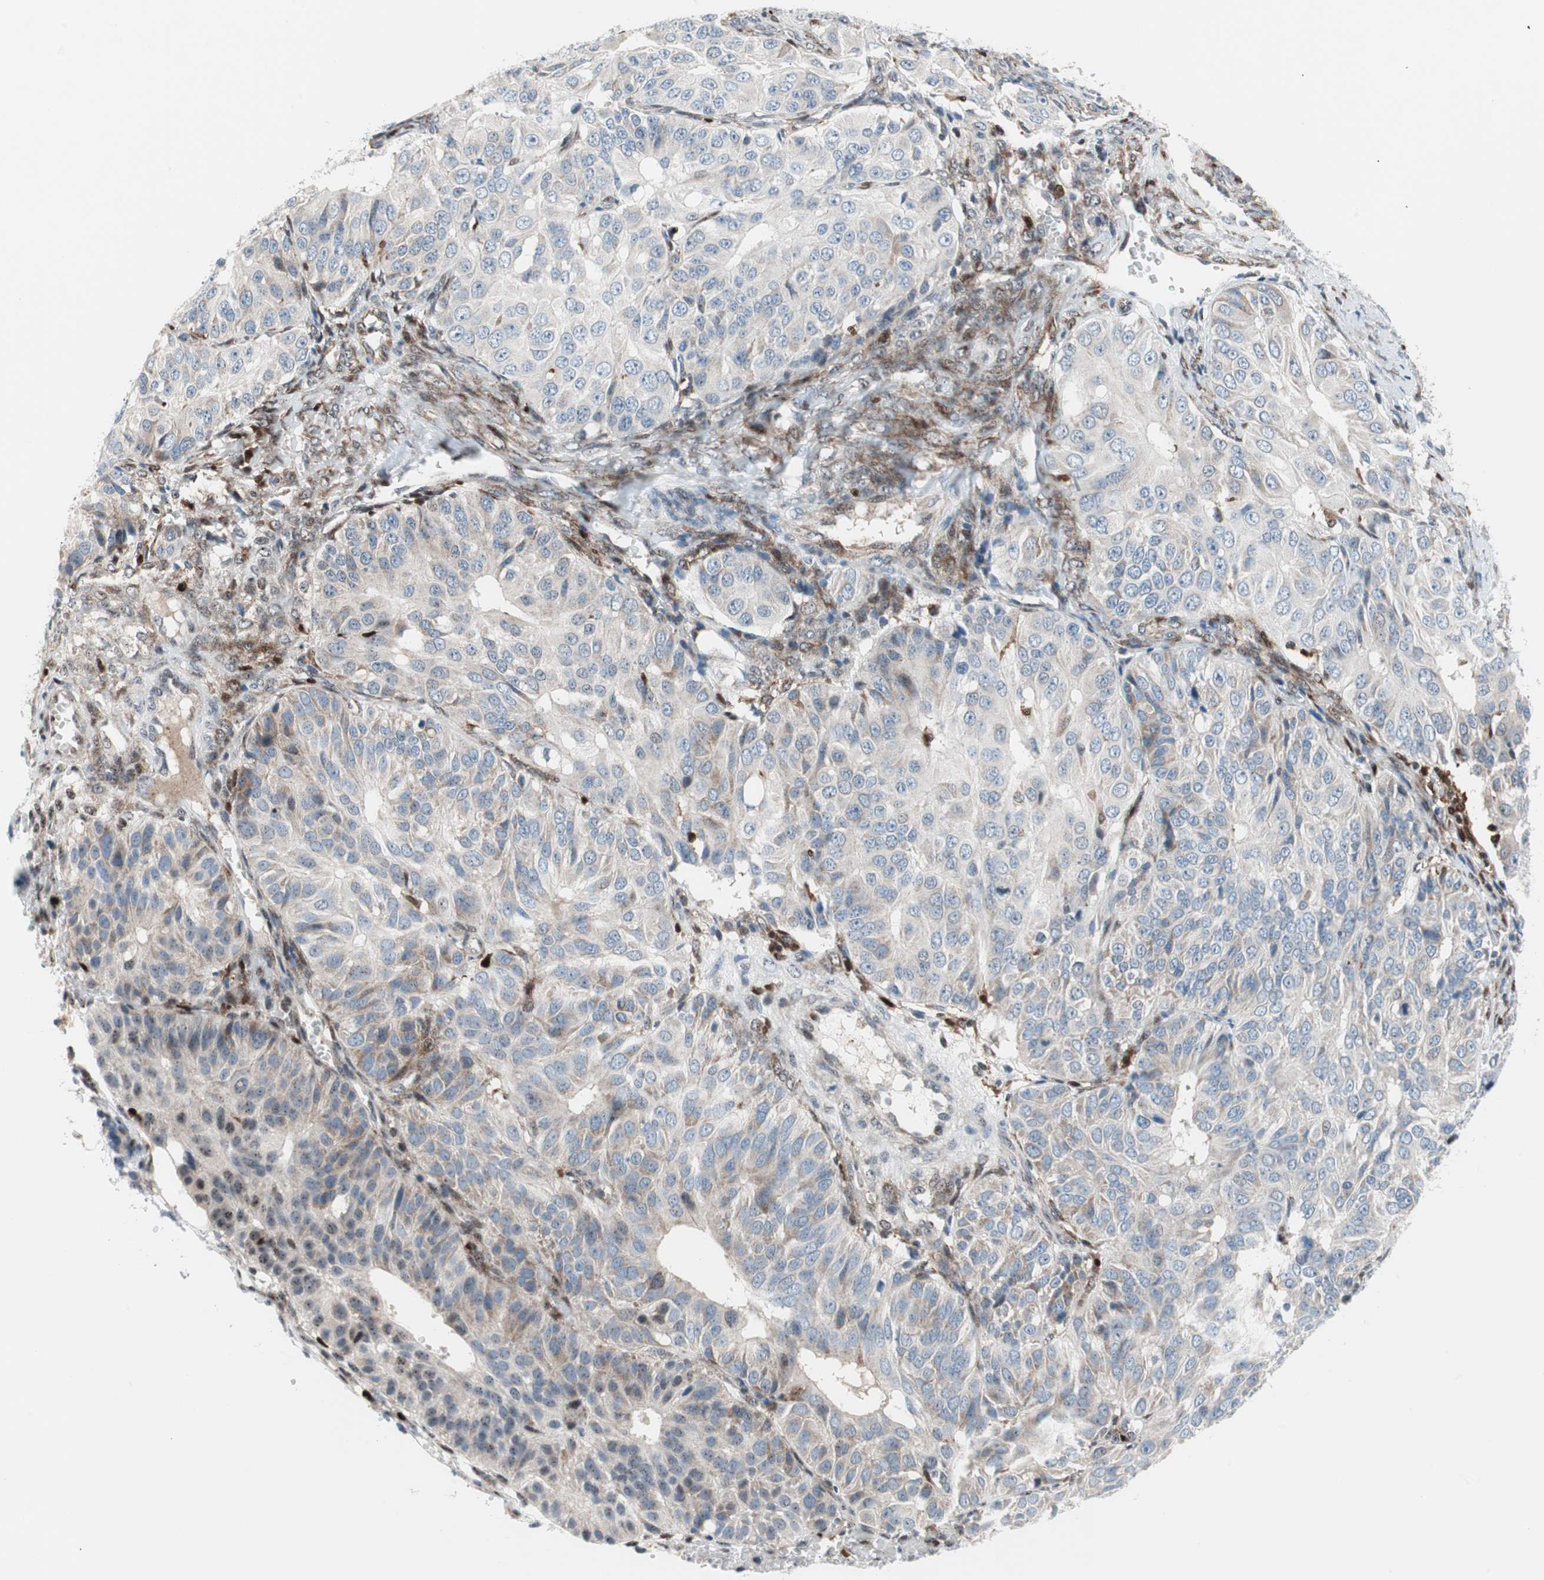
{"staining": {"intensity": "negative", "quantity": "none", "location": "none"}, "tissue": "ovarian cancer", "cell_type": "Tumor cells", "image_type": "cancer", "snomed": [{"axis": "morphology", "description": "Carcinoma, endometroid"}, {"axis": "topography", "description": "Ovary"}], "caption": "Immunohistochemical staining of endometroid carcinoma (ovarian) displays no significant staining in tumor cells.", "gene": "RGS10", "patient": {"sex": "female", "age": 51}}